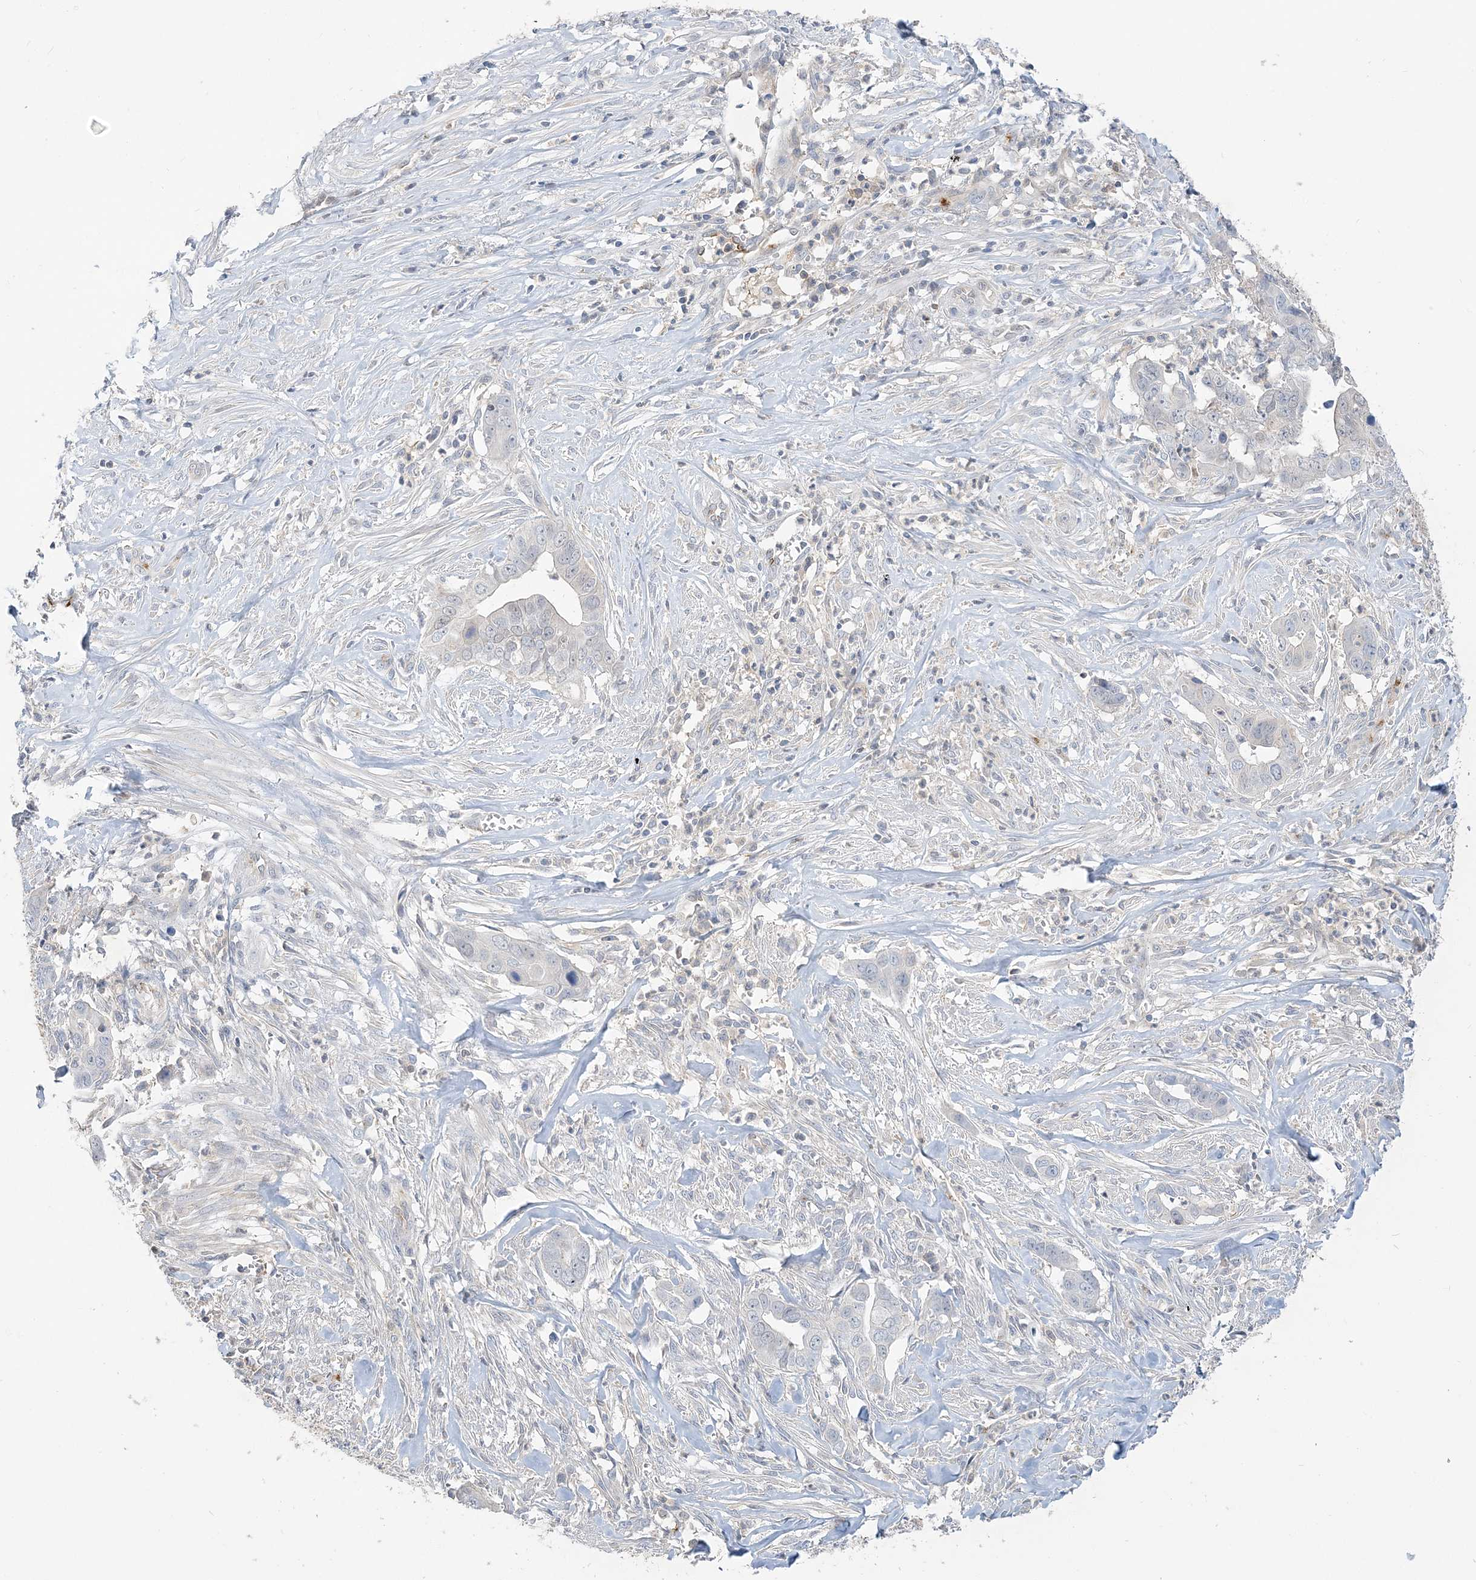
{"staining": {"intensity": "negative", "quantity": "none", "location": "none"}, "tissue": "liver cancer", "cell_type": "Tumor cells", "image_type": "cancer", "snomed": [{"axis": "morphology", "description": "Cholangiocarcinoma"}, {"axis": "topography", "description": "Liver"}], "caption": "Protein analysis of liver cancer (cholangiocarcinoma) exhibits no significant staining in tumor cells. (Immunohistochemistry, brightfield microscopy, high magnification).", "gene": "INPP1", "patient": {"sex": "female", "age": 79}}